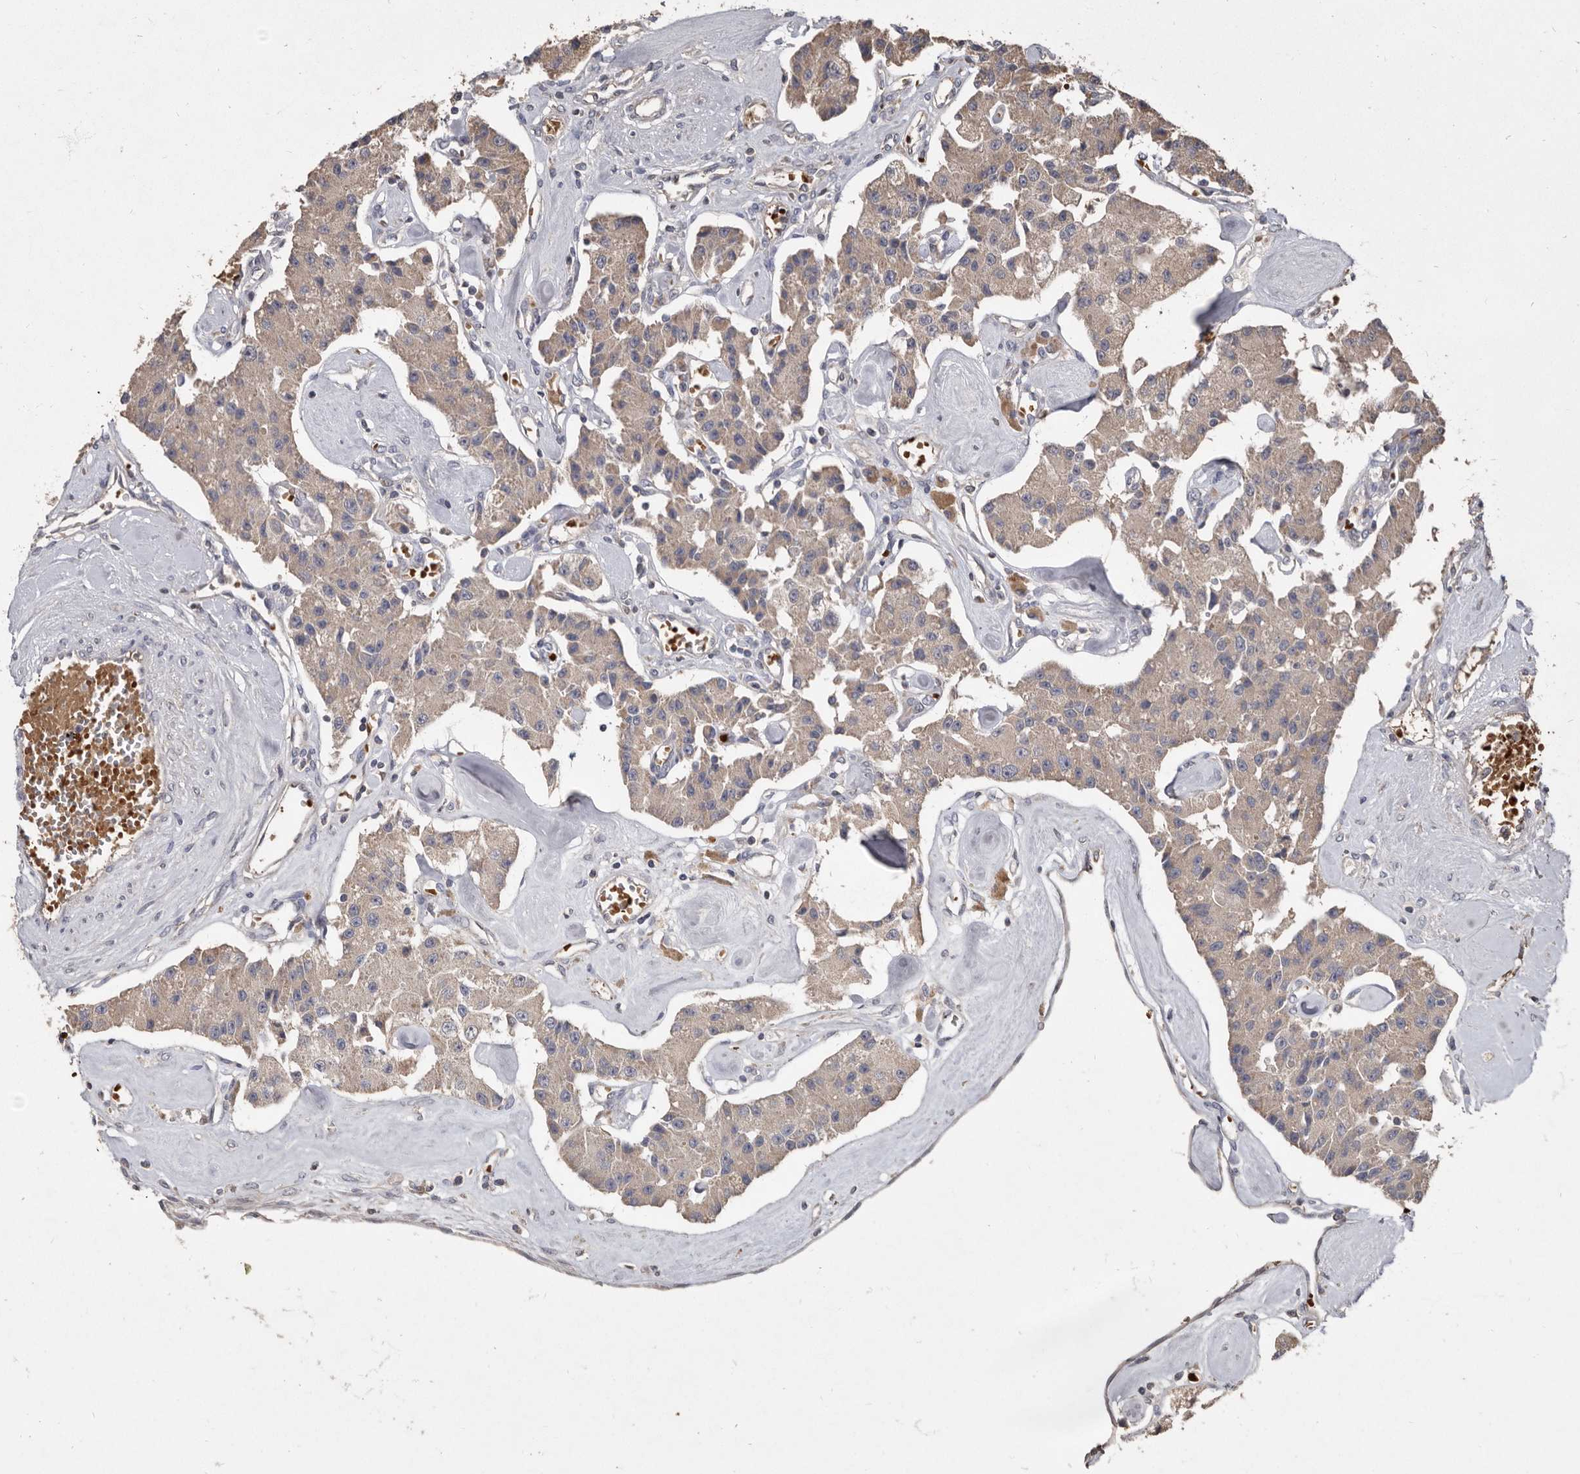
{"staining": {"intensity": "moderate", "quantity": ">75%", "location": "cytoplasmic/membranous"}, "tissue": "carcinoid", "cell_type": "Tumor cells", "image_type": "cancer", "snomed": [{"axis": "morphology", "description": "Carcinoid, malignant, NOS"}, {"axis": "topography", "description": "Pancreas"}], "caption": "Moderate cytoplasmic/membranous protein positivity is appreciated in about >75% of tumor cells in carcinoid.", "gene": "KIF26B", "patient": {"sex": "male", "age": 41}}